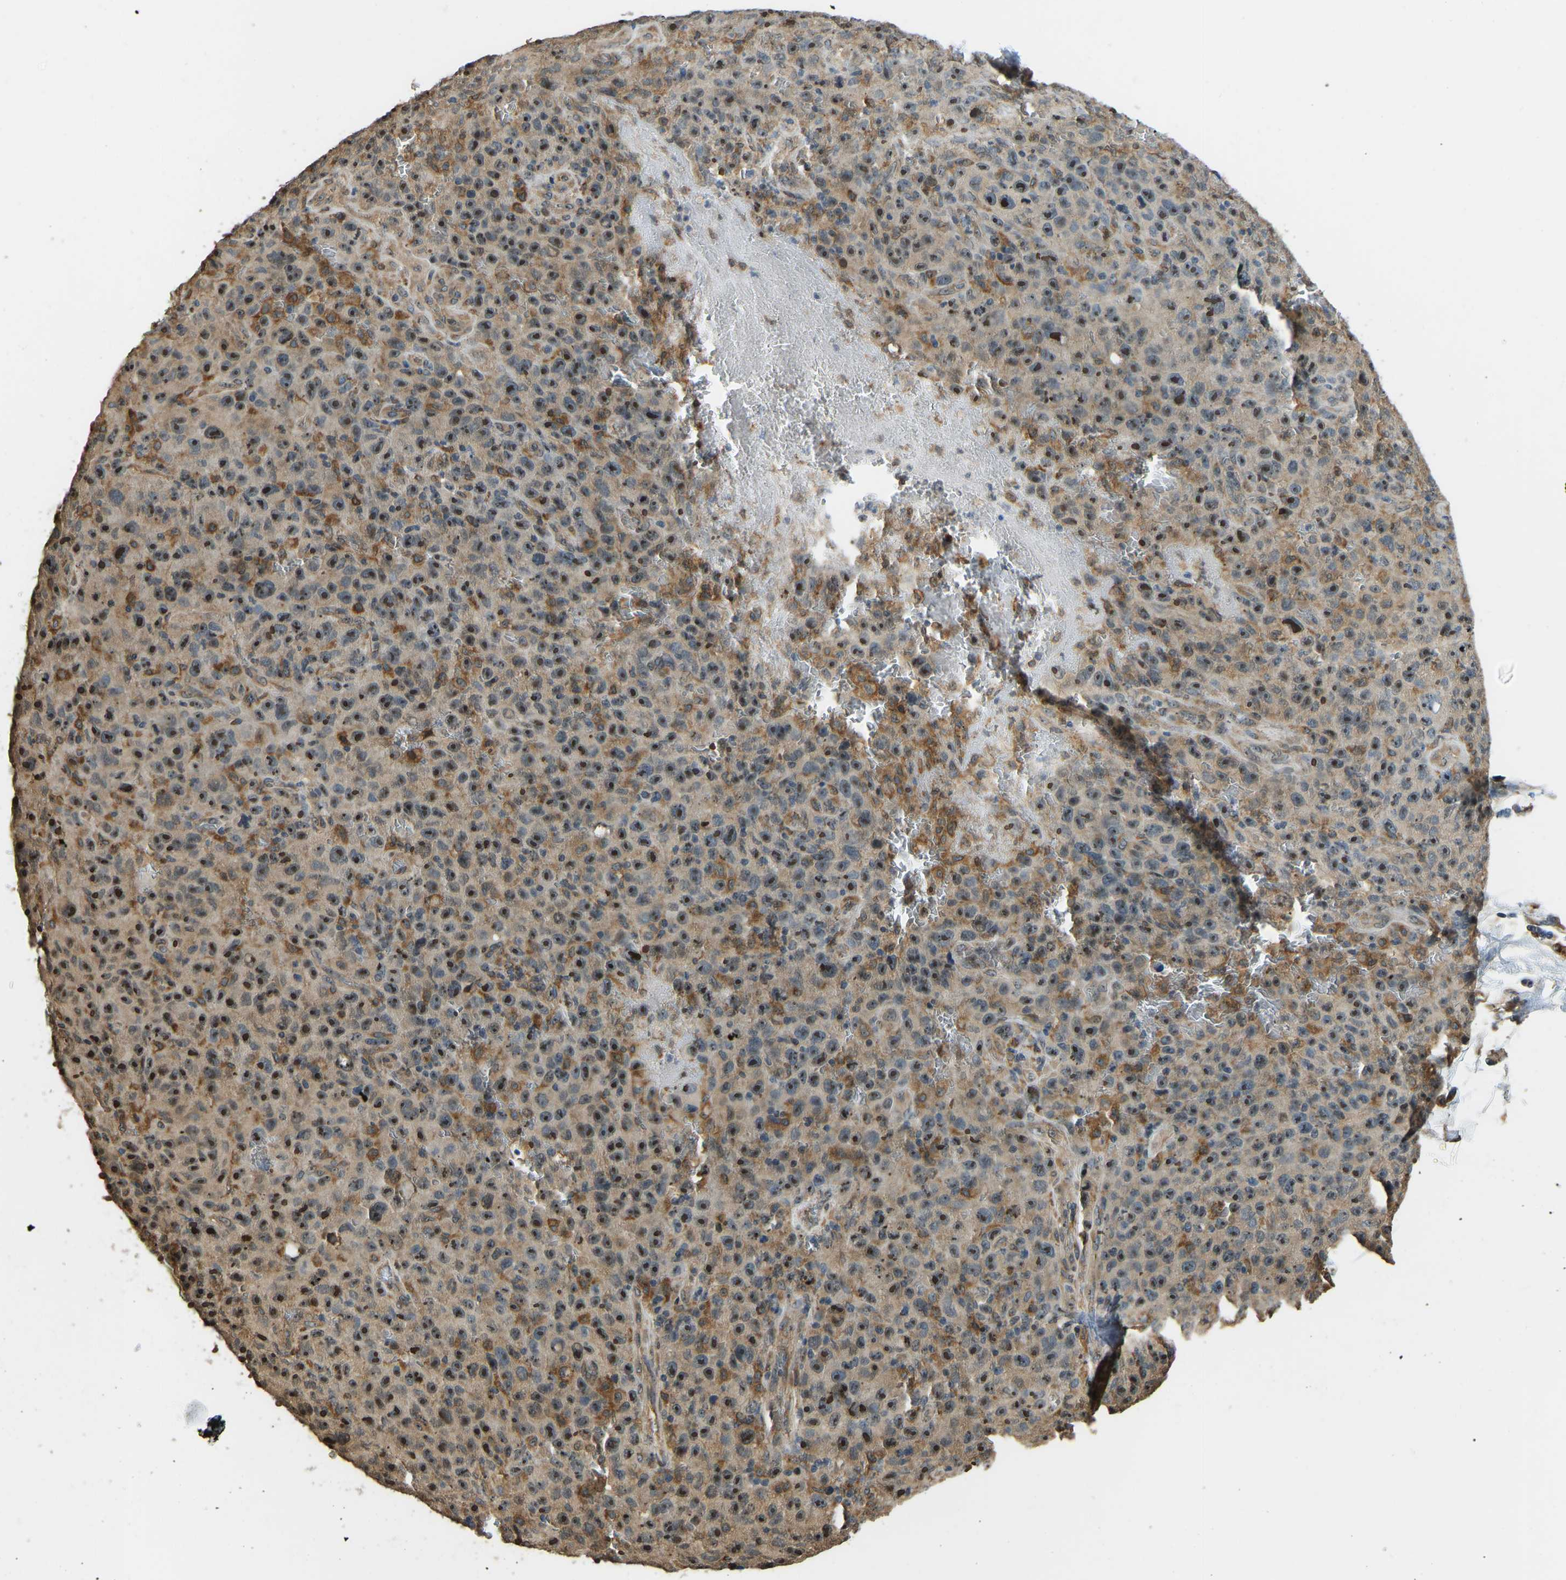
{"staining": {"intensity": "strong", "quantity": ">75%", "location": "nuclear"}, "tissue": "melanoma", "cell_type": "Tumor cells", "image_type": "cancer", "snomed": [{"axis": "morphology", "description": "Malignant melanoma, NOS"}, {"axis": "topography", "description": "Skin"}], "caption": "This image exhibits IHC staining of melanoma, with high strong nuclear staining in approximately >75% of tumor cells.", "gene": "OS9", "patient": {"sex": "female", "age": 82}}